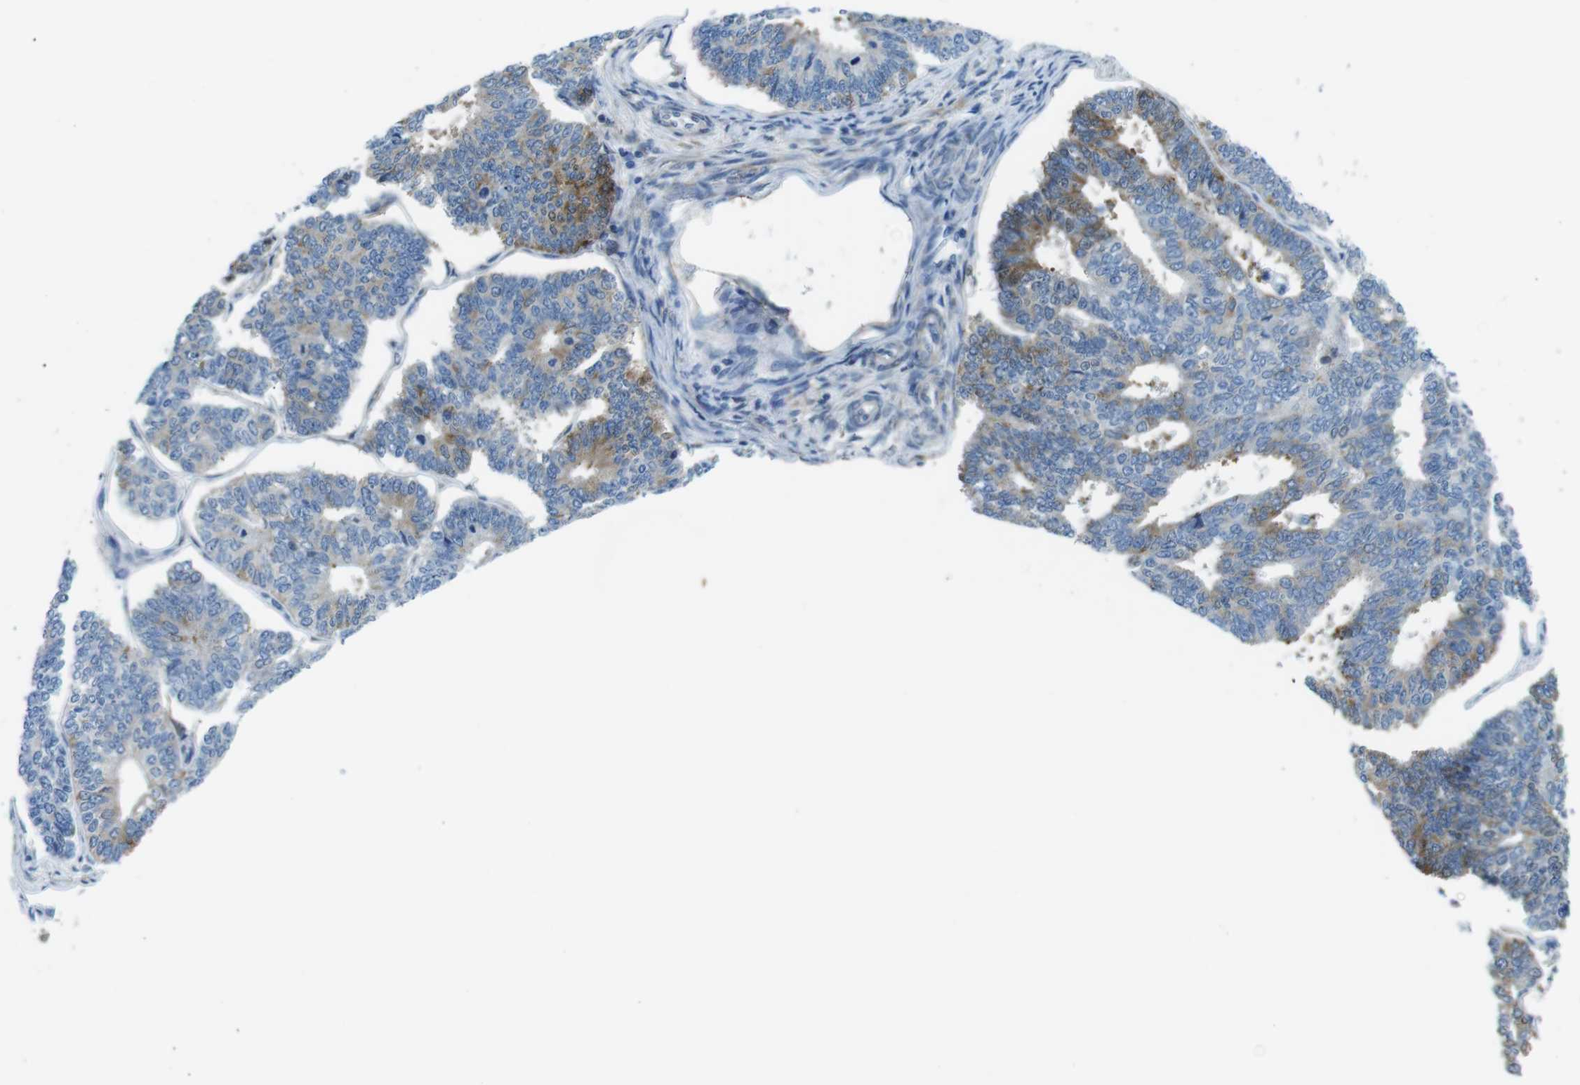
{"staining": {"intensity": "moderate", "quantity": "25%-75%", "location": "cytoplasmic/membranous"}, "tissue": "endometrial cancer", "cell_type": "Tumor cells", "image_type": "cancer", "snomed": [{"axis": "morphology", "description": "Adenocarcinoma, NOS"}, {"axis": "topography", "description": "Endometrium"}], "caption": "Human endometrial adenocarcinoma stained with a protein marker shows moderate staining in tumor cells.", "gene": "PHLDA1", "patient": {"sex": "female", "age": 70}}